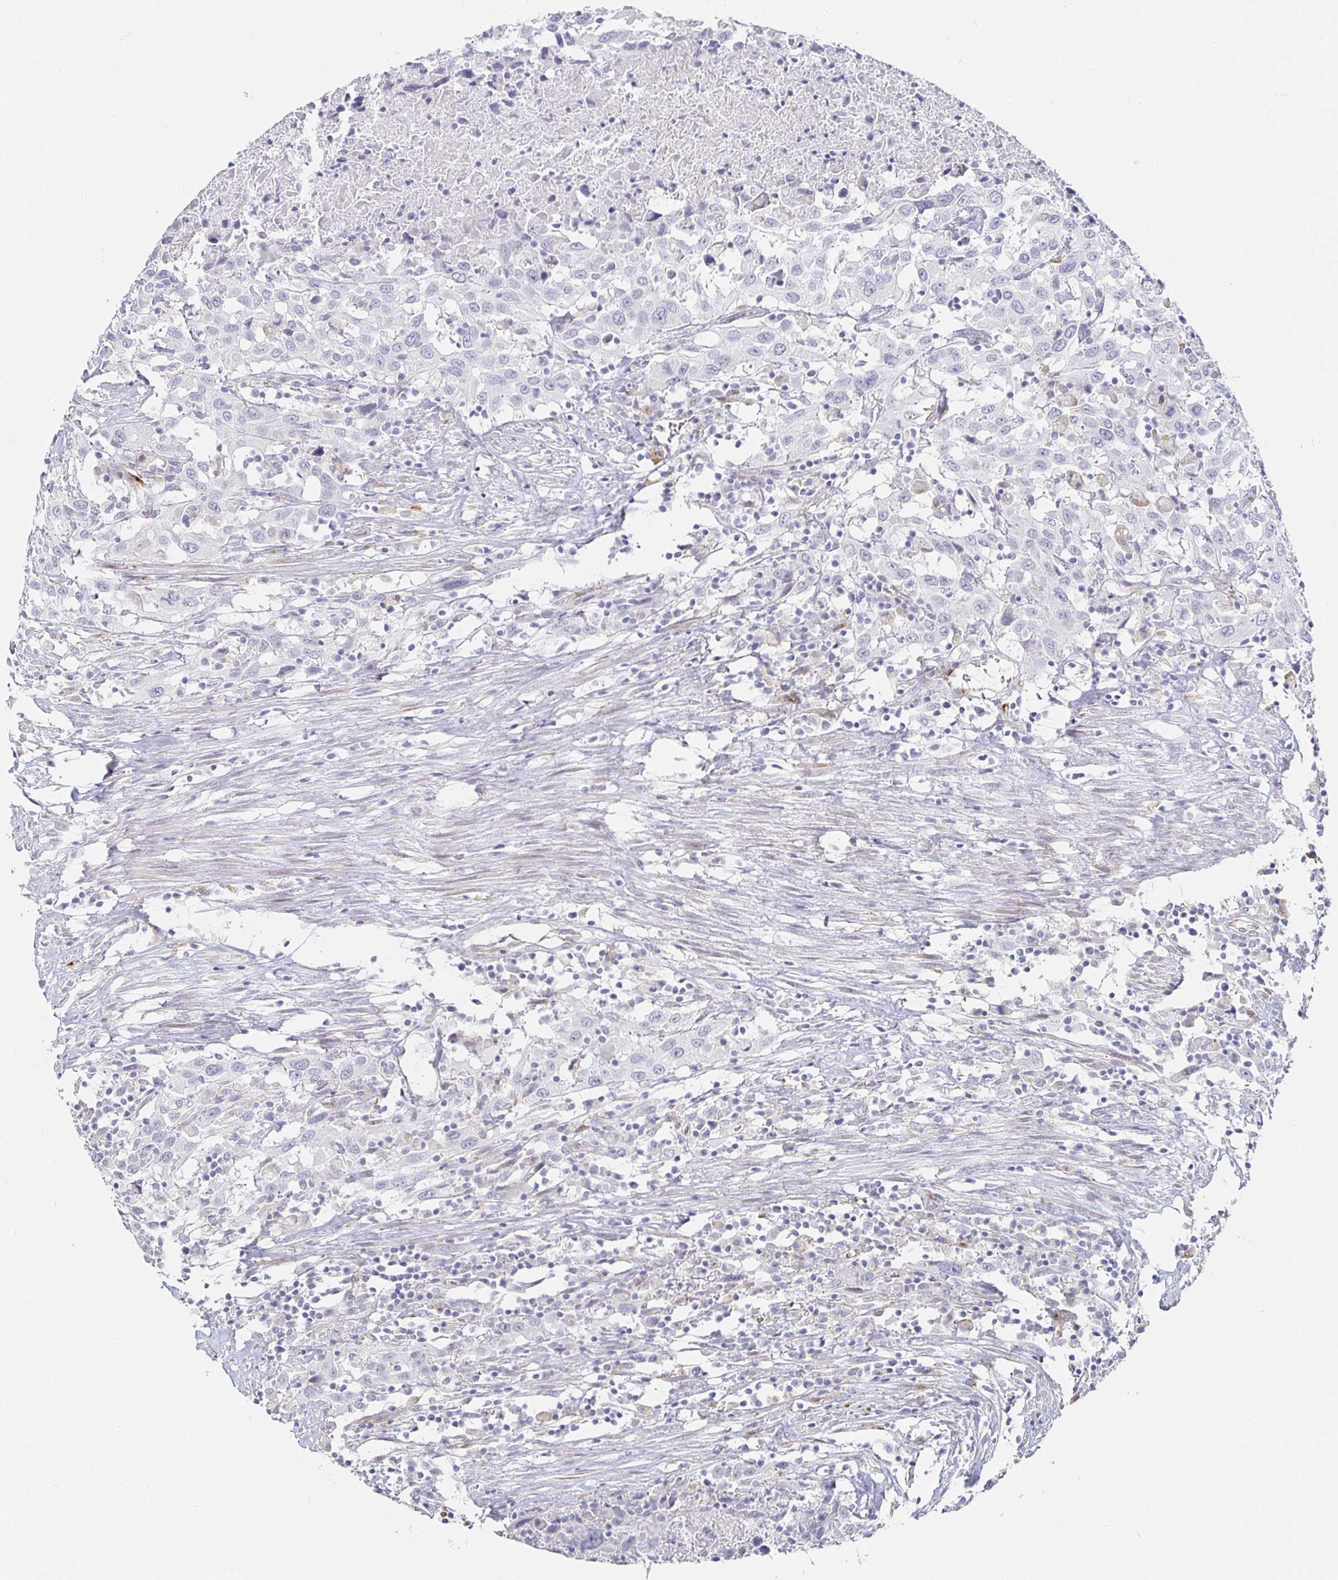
{"staining": {"intensity": "negative", "quantity": "none", "location": "none"}, "tissue": "urothelial cancer", "cell_type": "Tumor cells", "image_type": "cancer", "snomed": [{"axis": "morphology", "description": "Urothelial carcinoma, High grade"}, {"axis": "topography", "description": "Urinary bladder"}], "caption": "Immunohistochemical staining of human urothelial cancer reveals no significant staining in tumor cells. (Stains: DAB IHC with hematoxylin counter stain, Microscopy: brightfield microscopy at high magnification).", "gene": "S100G", "patient": {"sex": "male", "age": 61}}